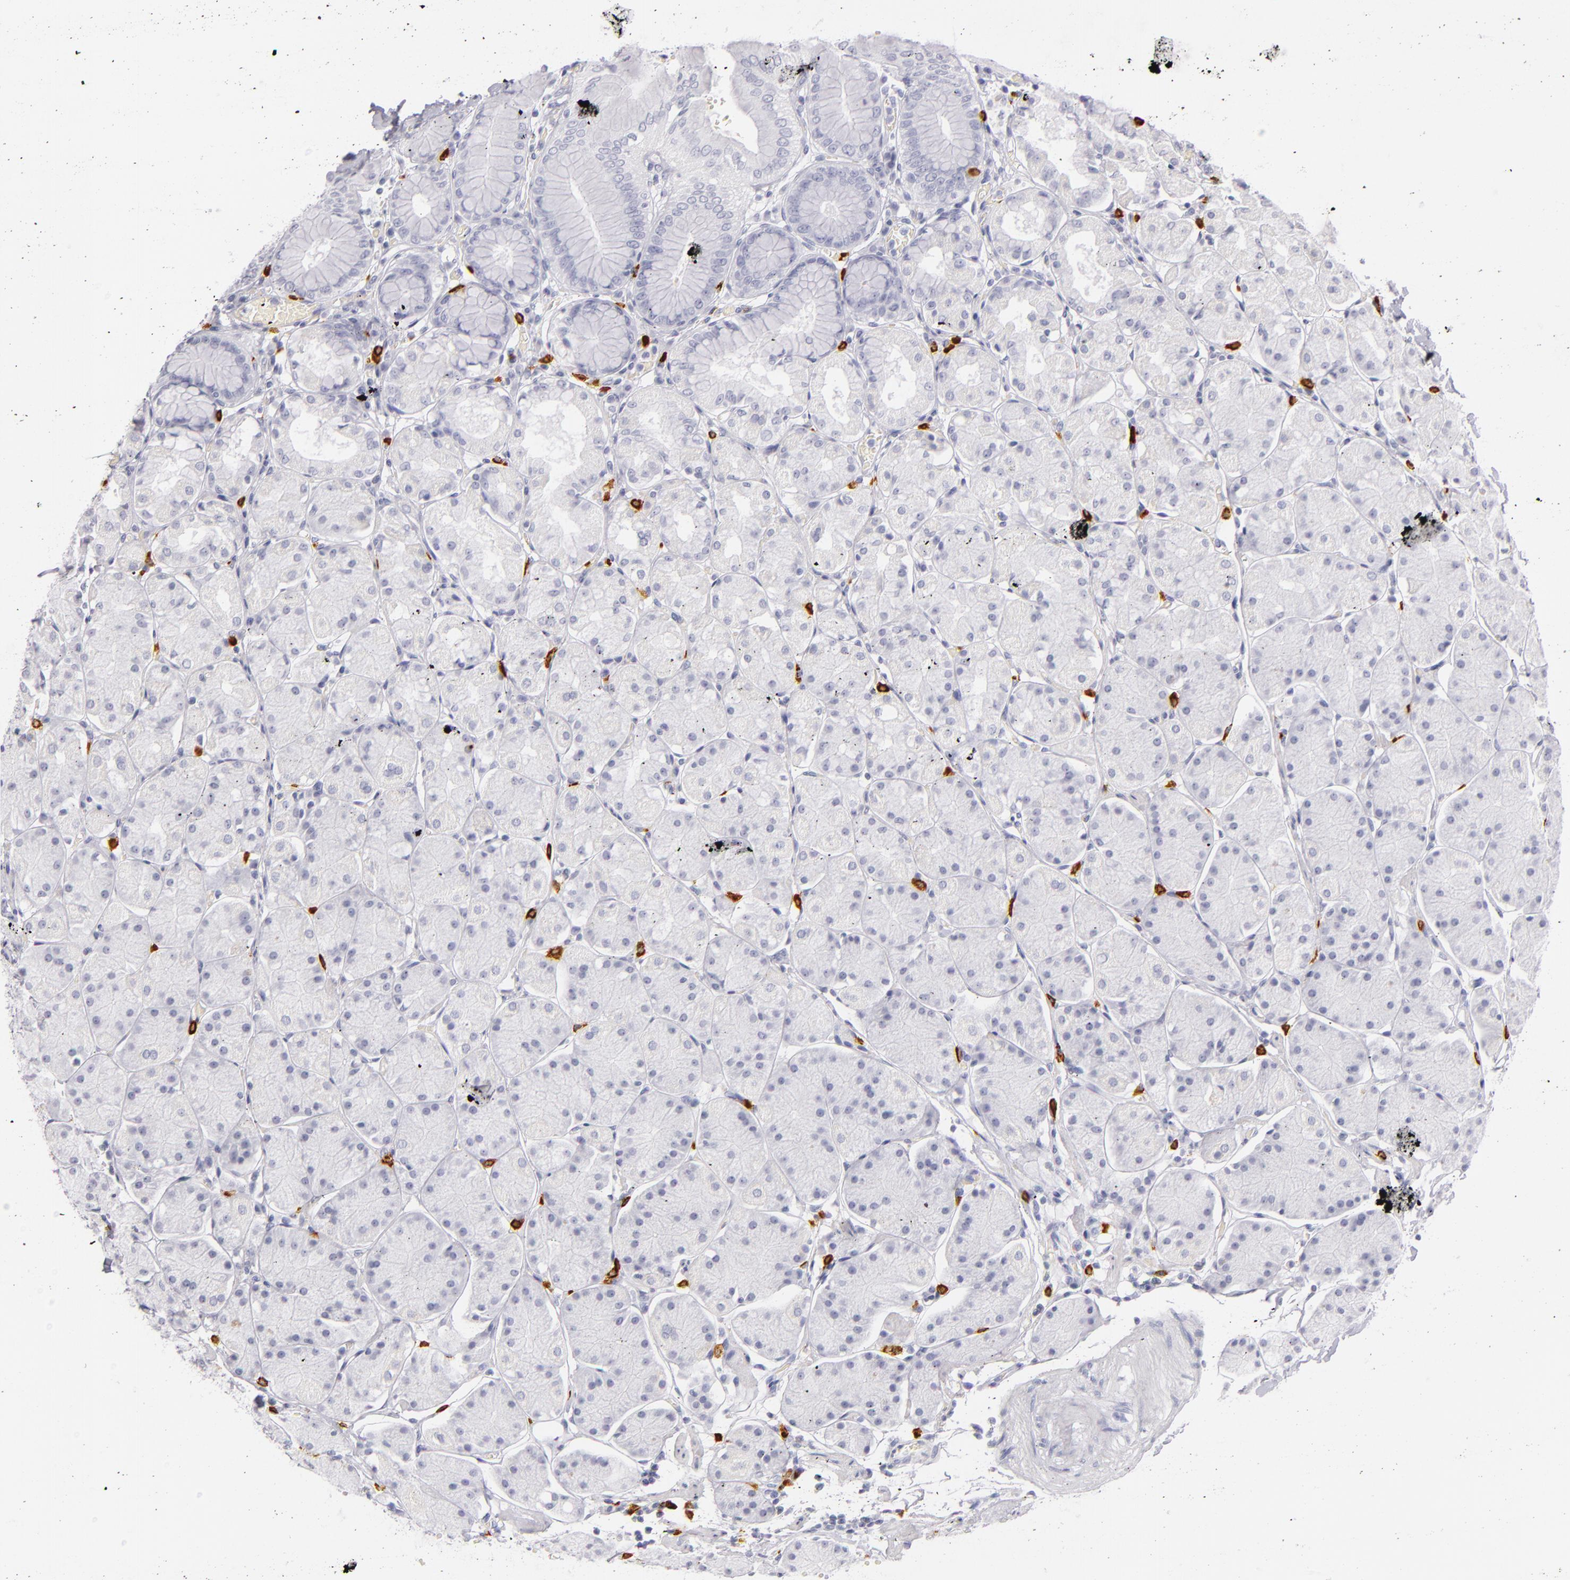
{"staining": {"intensity": "negative", "quantity": "none", "location": "none"}, "tissue": "stomach", "cell_type": "Glandular cells", "image_type": "normal", "snomed": [{"axis": "morphology", "description": "Normal tissue, NOS"}, {"axis": "topography", "description": "Stomach, upper"}, {"axis": "topography", "description": "Stomach"}], "caption": "Stomach stained for a protein using immunohistochemistry shows no positivity glandular cells.", "gene": "TPSD1", "patient": {"sex": "male", "age": 76}}